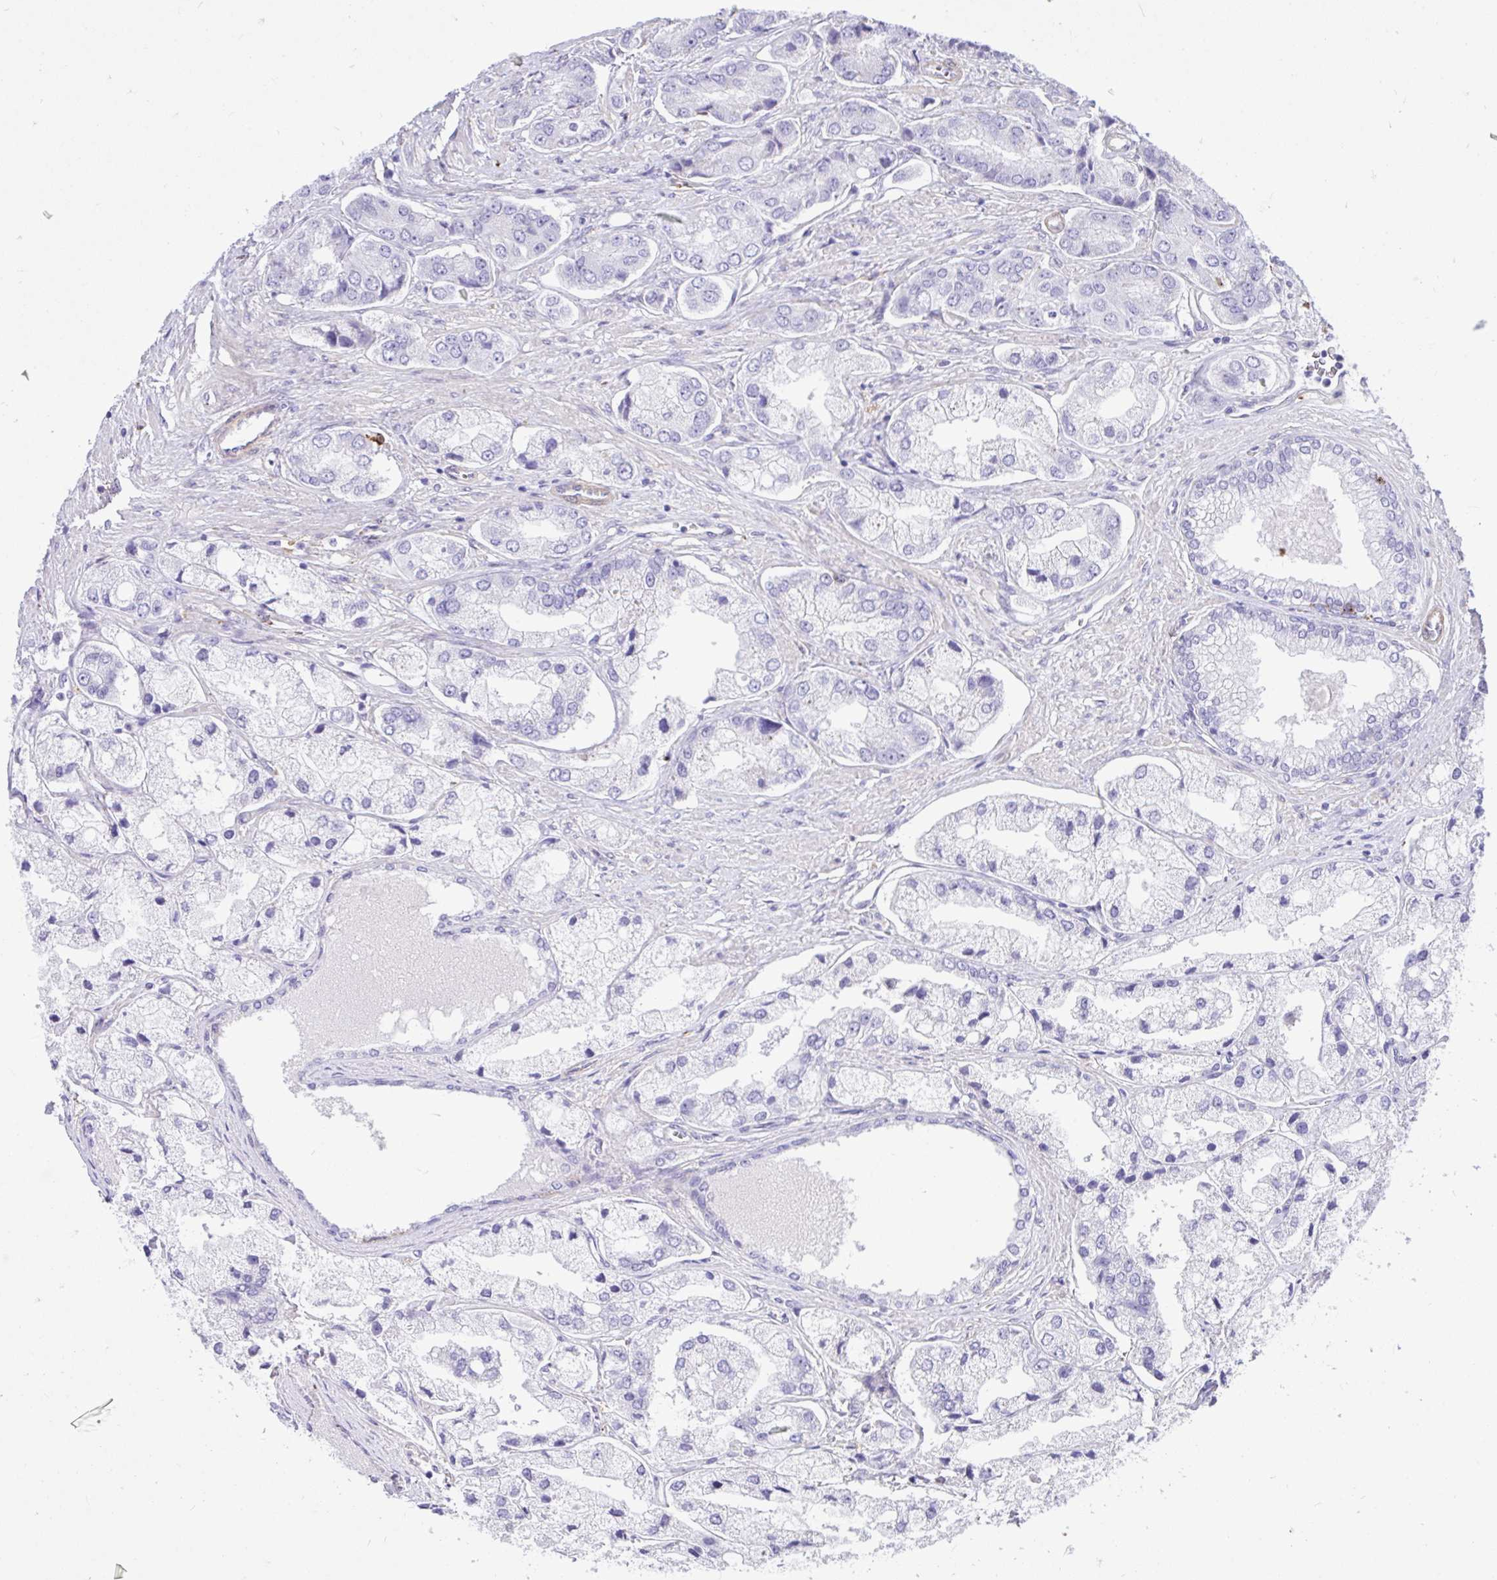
{"staining": {"intensity": "negative", "quantity": "none", "location": "none"}, "tissue": "prostate cancer", "cell_type": "Tumor cells", "image_type": "cancer", "snomed": [{"axis": "morphology", "description": "Adenocarcinoma, Low grade"}, {"axis": "topography", "description": "Prostate"}], "caption": "Immunohistochemical staining of prostate cancer (low-grade adenocarcinoma) shows no significant positivity in tumor cells. The staining was performed using DAB (3,3'-diaminobenzidine) to visualize the protein expression in brown, while the nuclei were stained in blue with hematoxylin (Magnification: 20x).", "gene": "TLR7", "patient": {"sex": "male", "age": 69}}